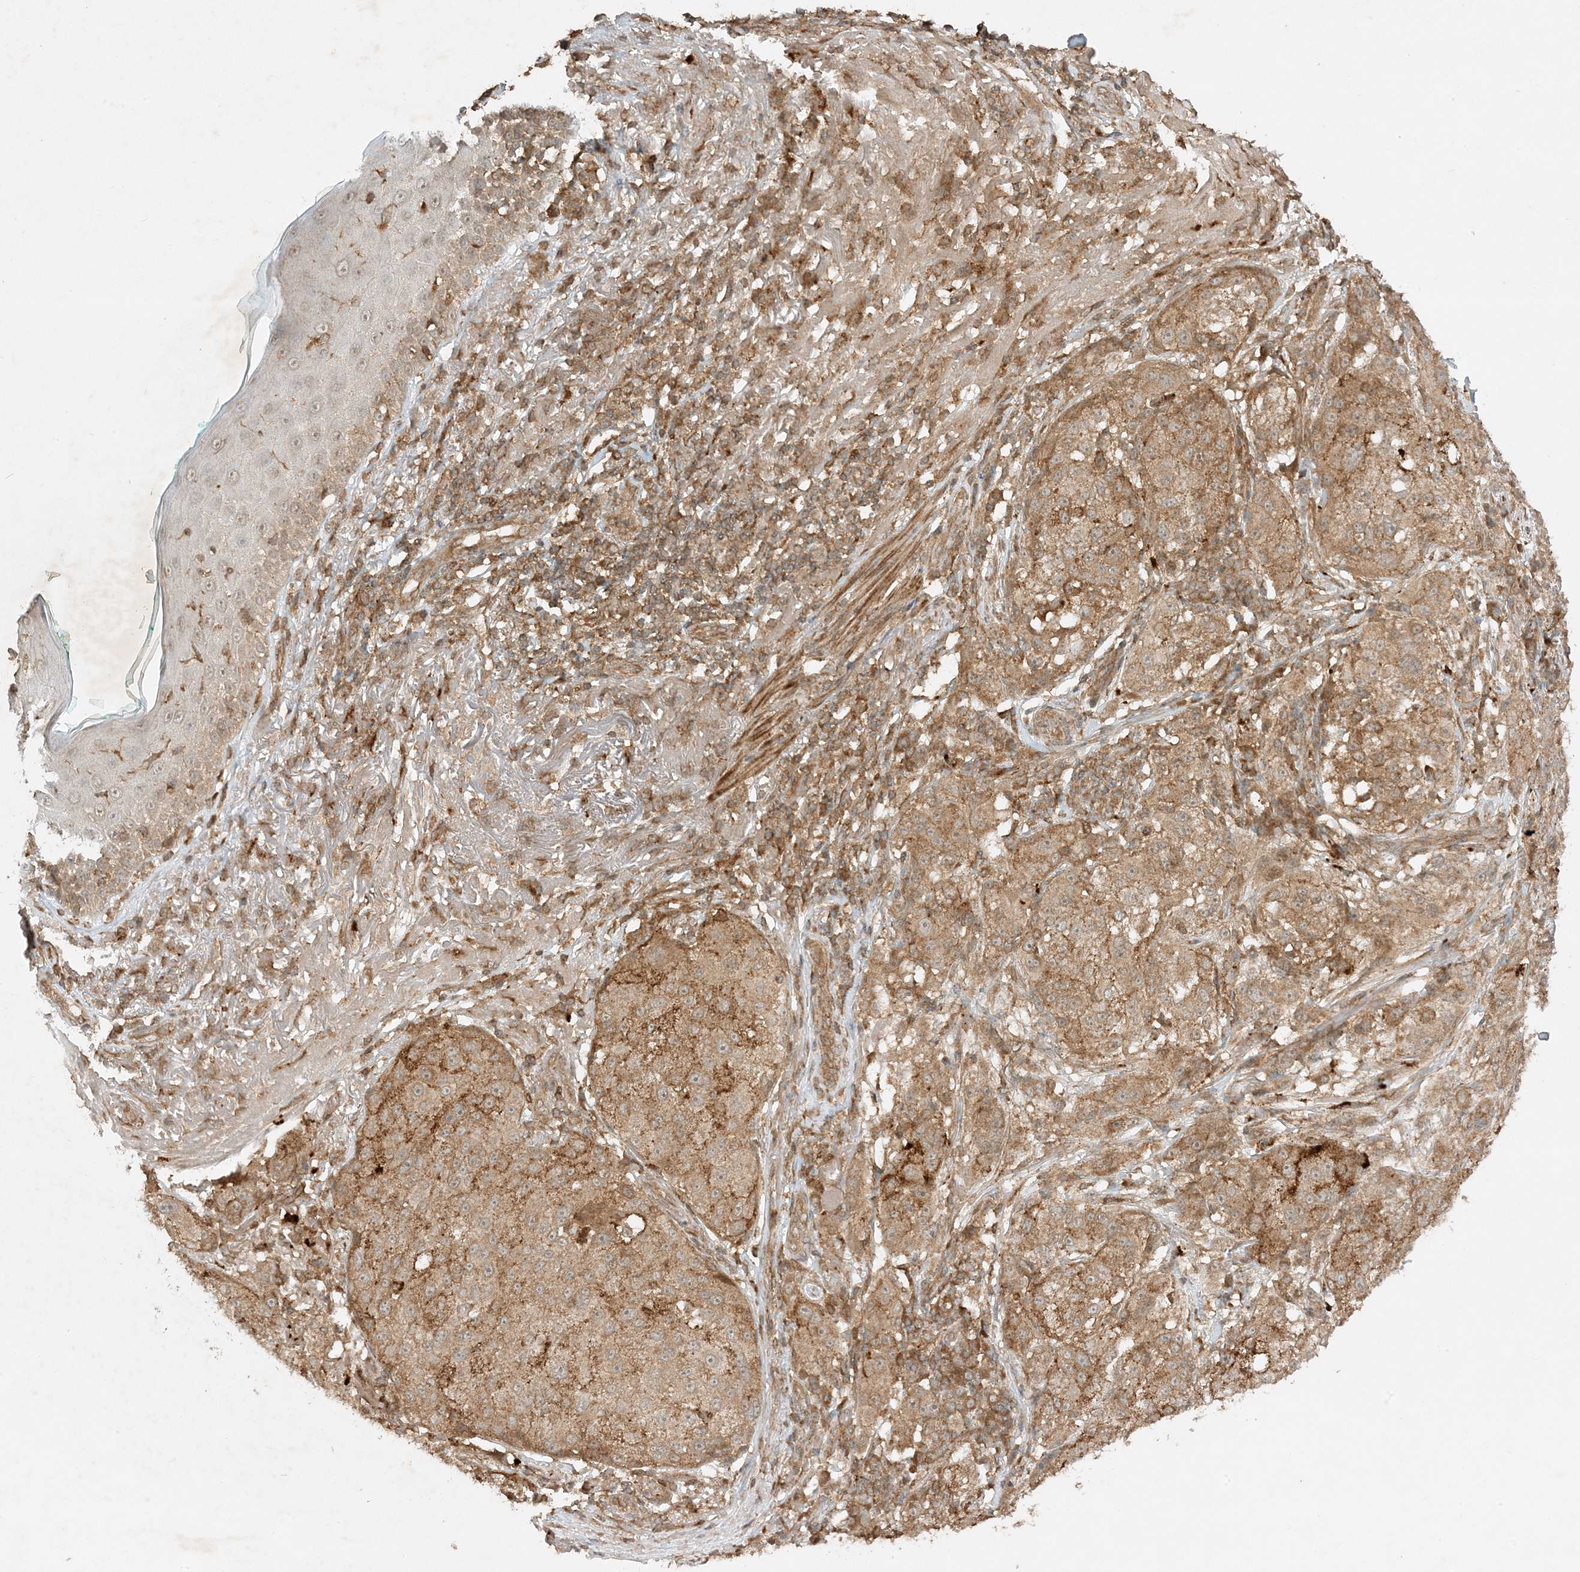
{"staining": {"intensity": "moderate", "quantity": ">75%", "location": "cytoplasmic/membranous"}, "tissue": "melanoma", "cell_type": "Tumor cells", "image_type": "cancer", "snomed": [{"axis": "morphology", "description": "Necrosis, NOS"}, {"axis": "morphology", "description": "Malignant melanoma, NOS"}, {"axis": "topography", "description": "Skin"}], "caption": "Tumor cells exhibit medium levels of moderate cytoplasmic/membranous positivity in about >75% of cells in melanoma.", "gene": "XRN1", "patient": {"sex": "female", "age": 87}}